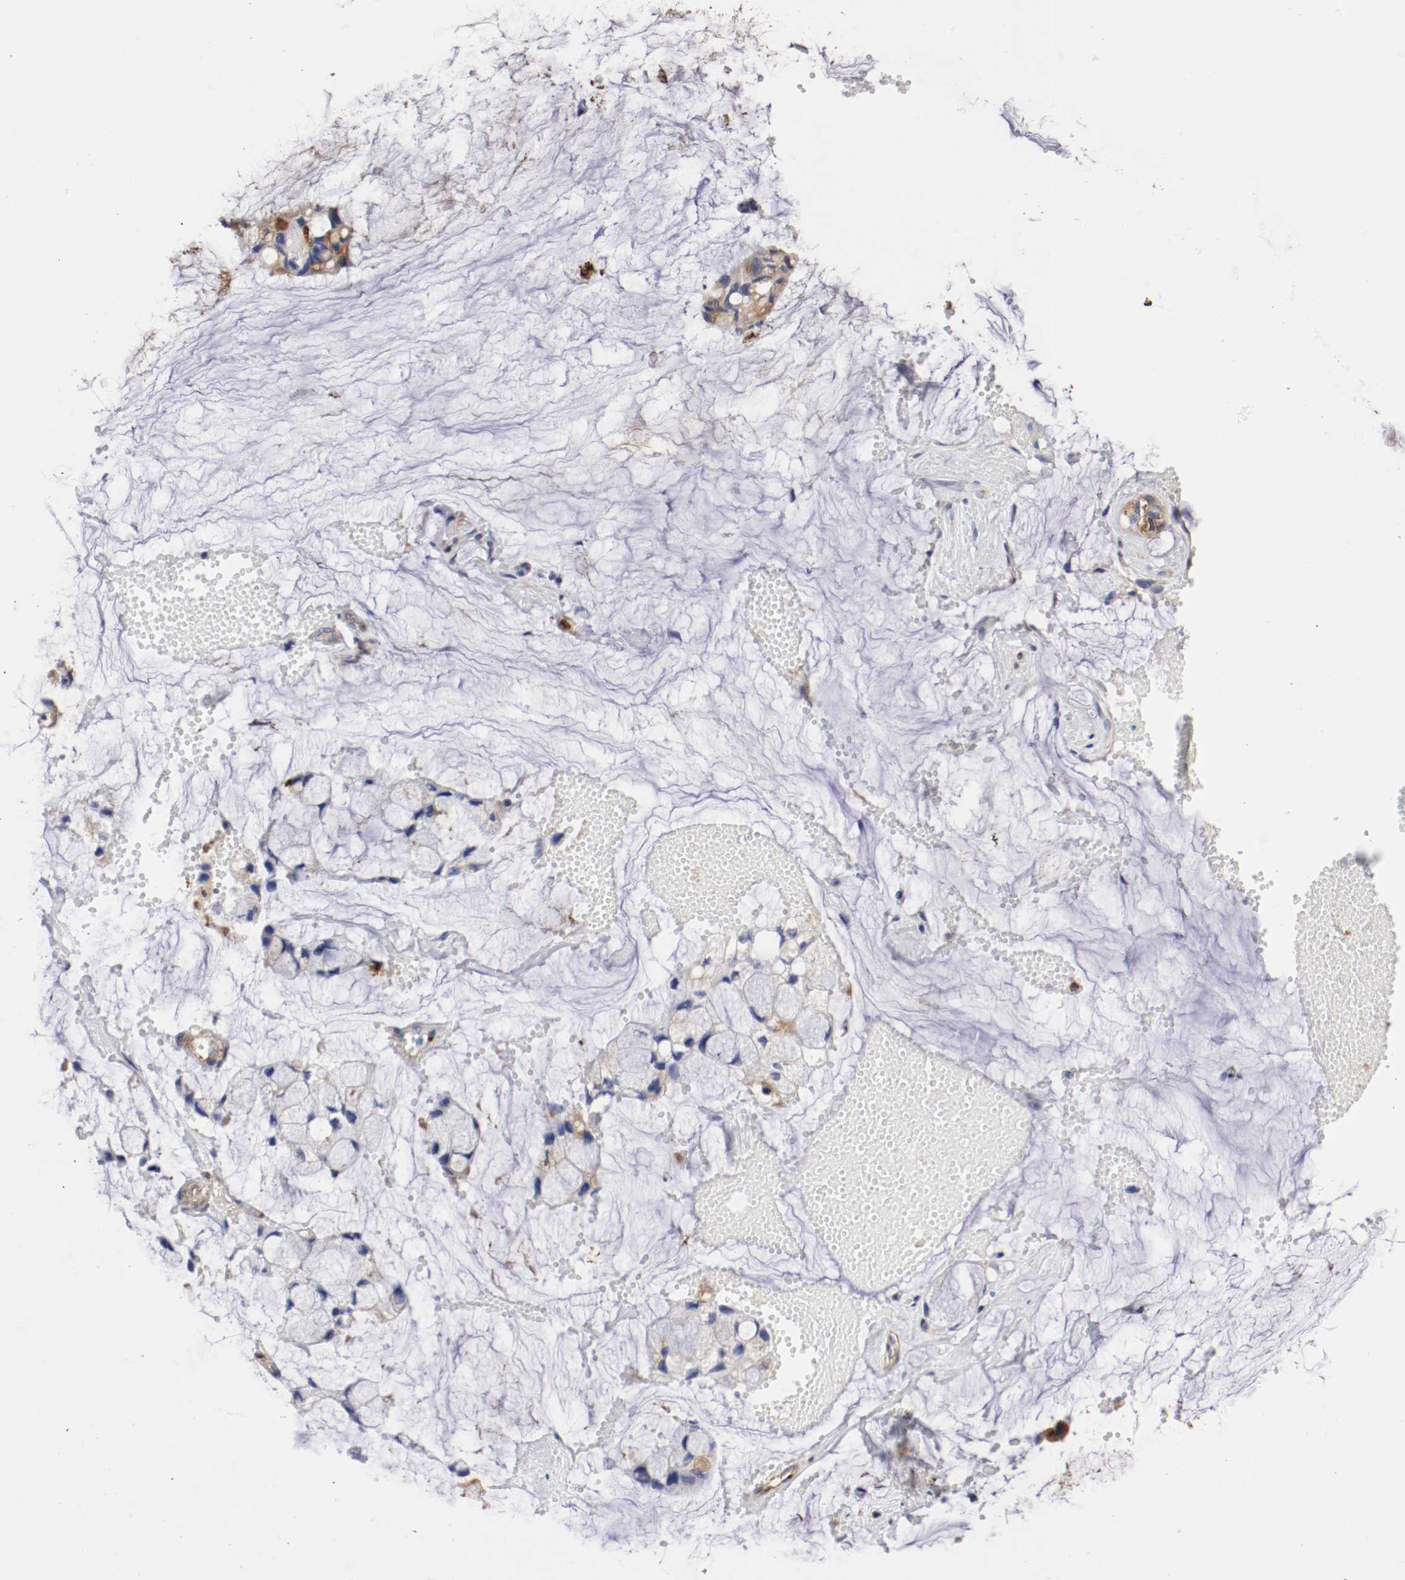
{"staining": {"intensity": "weak", "quantity": "<25%", "location": "cytoplasmic/membranous"}, "tissue": "ovarian cancer", "cell_type": "Tumor cells", "image_type": "cancer", "snomed": [{"axis": "morphology", "description": "Cystadenocarcinoma, mucinous, NOS"}, {"axis": "topography", "description": "Ovary"}], "caption": "This is a image of IHC staining of mucinous cystadenocarcinoma (ovarian), which shows no staining in tumor cells. (Stains: DAB immunohistochemistry with hematoxylin counter stain, Microscopy: brightfield microscopy at high magnification).", "gene": "IFITM1", "patient": {"sex": "female", "age": 39}}